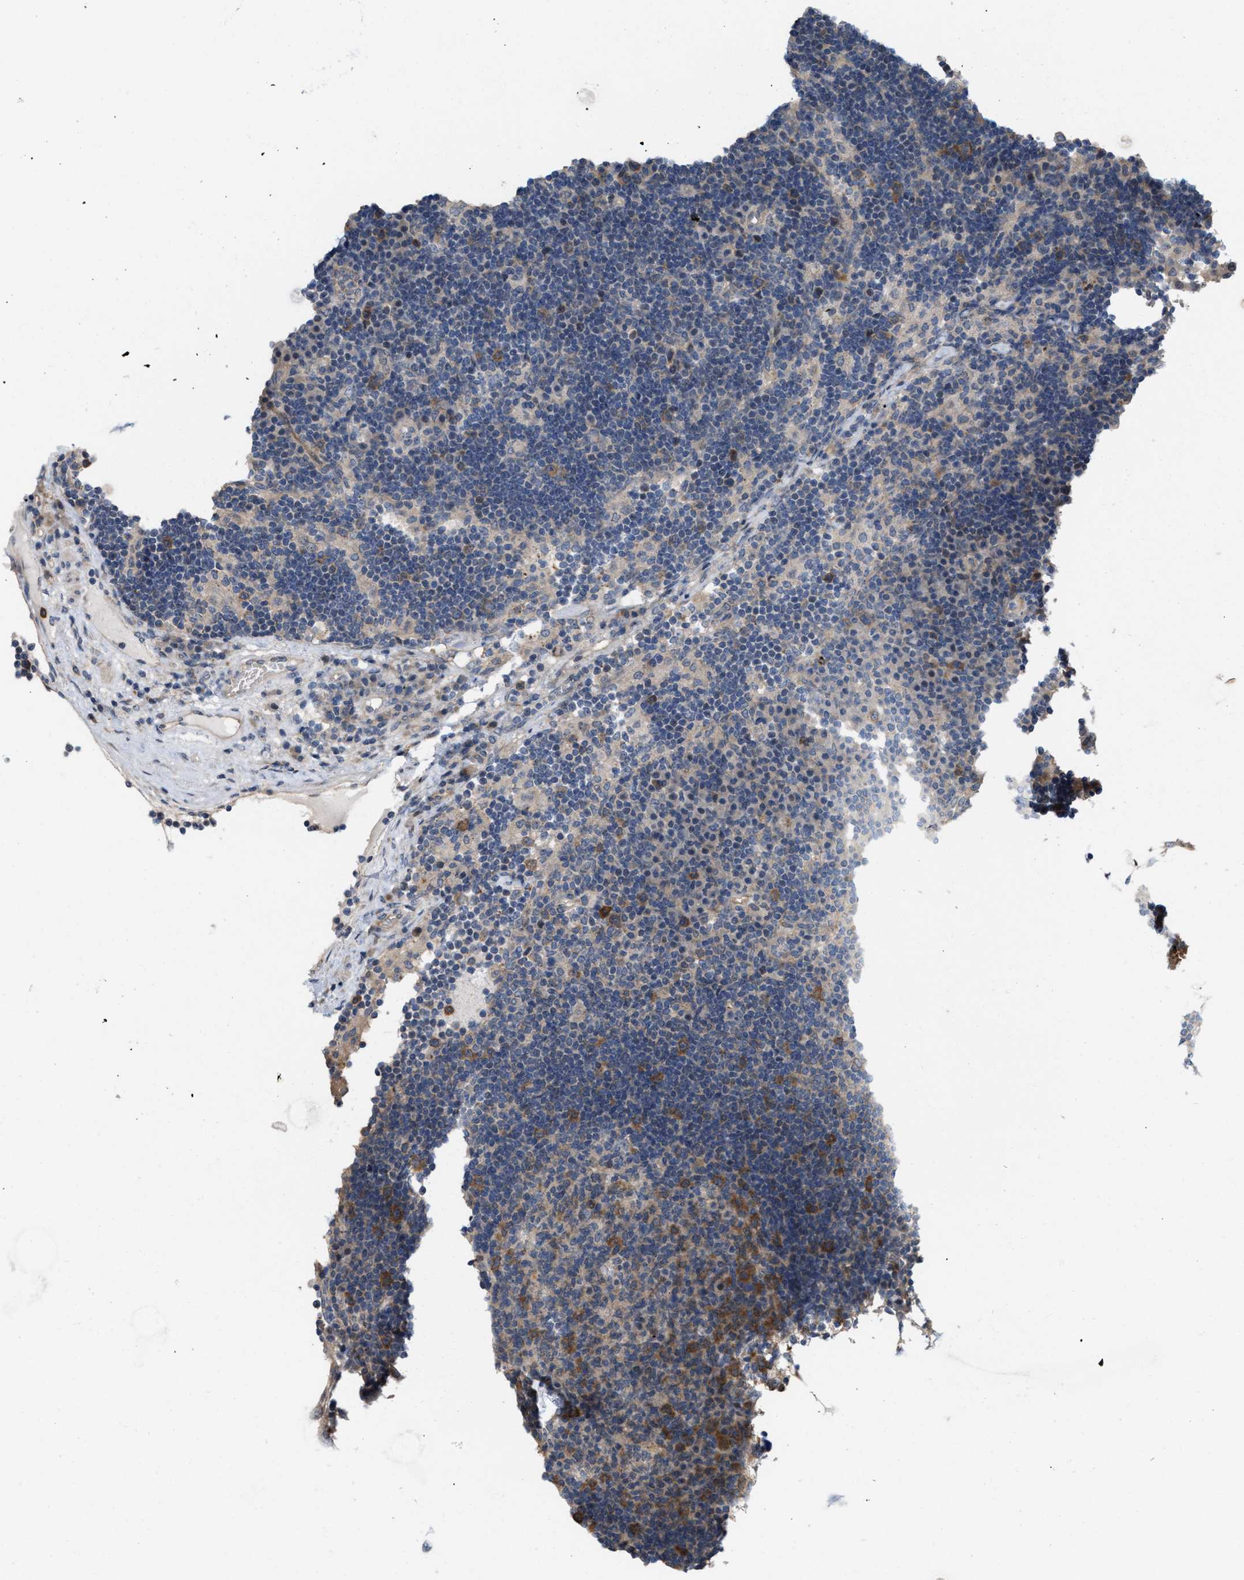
{"staining": {"intensity": "moderate", "quantity": ">75%", "location": "cytoplasmic/membranous"}, "tissue": "lymph node", "cell_type": "Germinal center cells", "image_type": "normal", "snomed": [{"axis": "morphology", "description": "Normal tissue, NOS"}, {"axis": "morphology", "description": "Squamous cell carcinoma, metastatic, NOS"}, {"axis": "topography", "description": "Lymph node"}], "caption": "Brown immunohistochemical staining in benign human lymph node exhibits moderate cytoplasmic/membranous staining in about >75% of germinal center cells.", "gene": "CSNK1A1", "patient": {"sex": "female", "age": 53}}